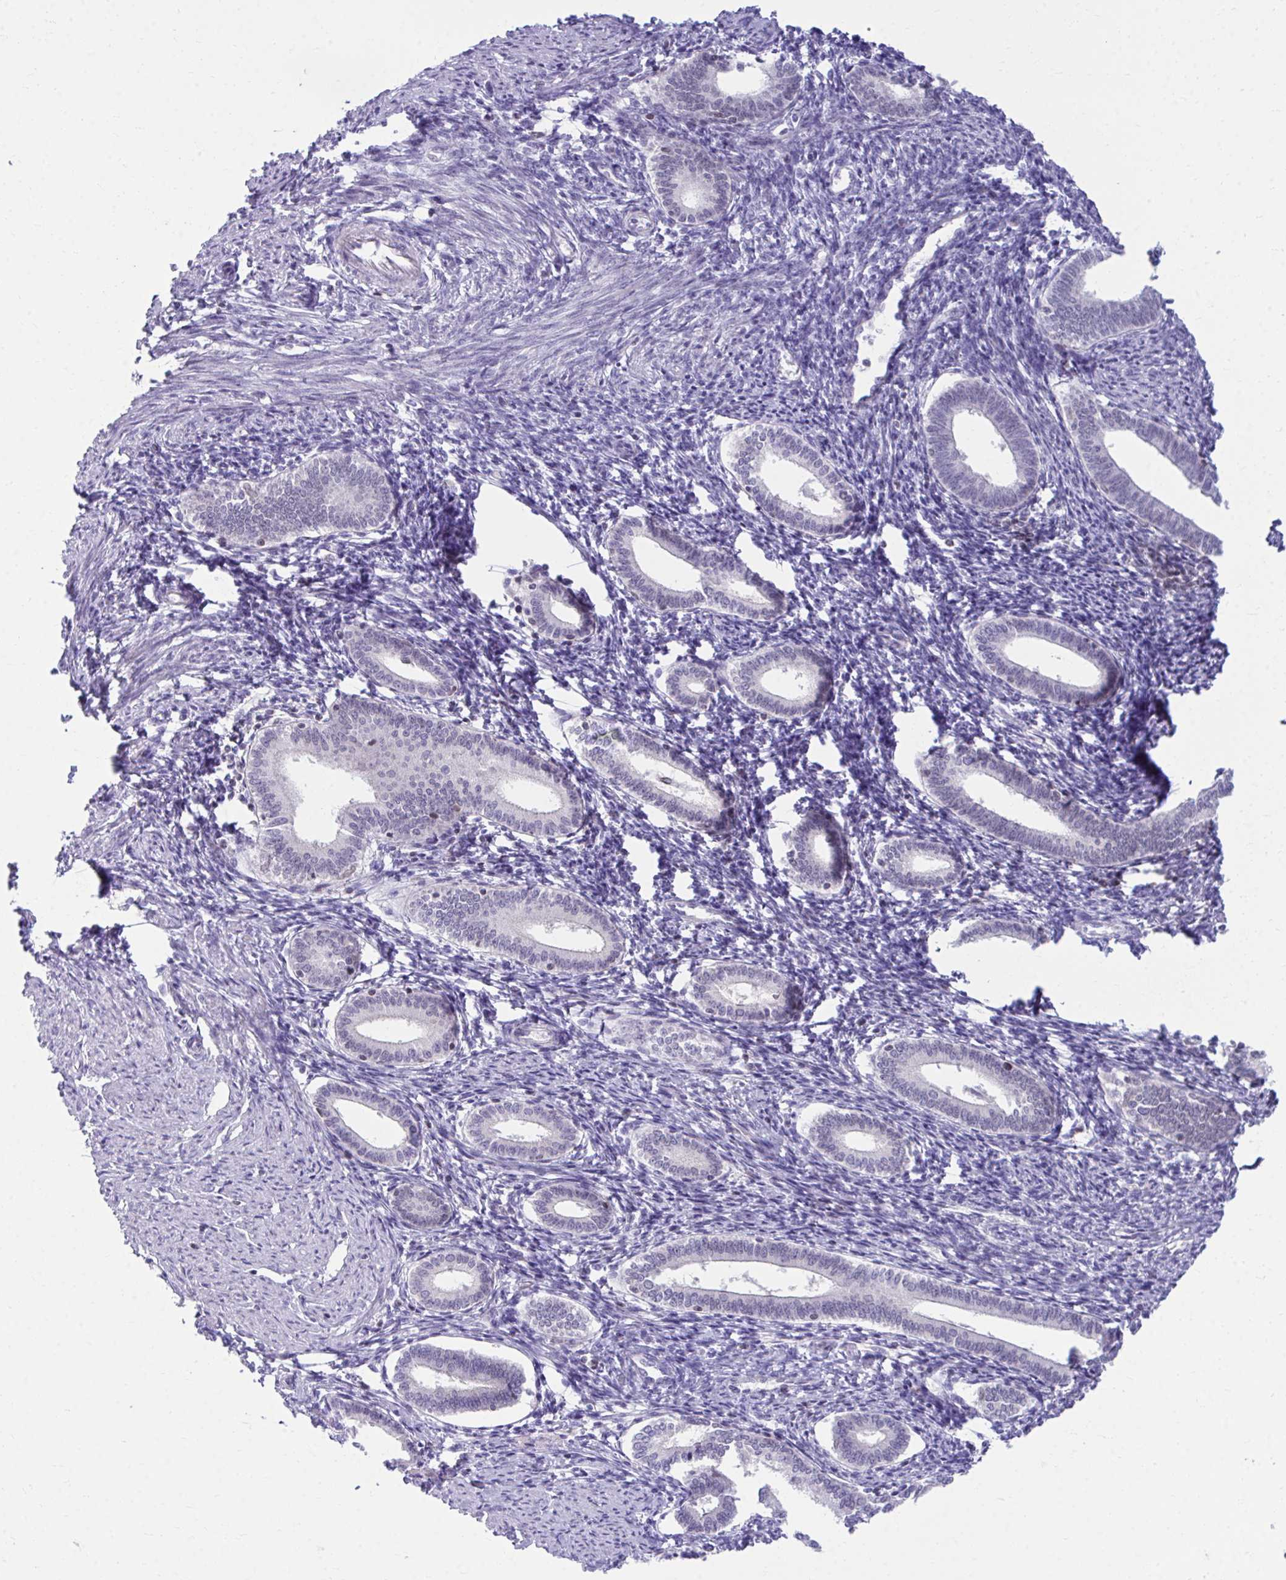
{"staining": {"intensity": "negative", "quantity": "none", "location": "none"}, "tissue": "endometrium", "cell_type": "Cells in endometrial stroma", "image_type": "normal", "snomed": [{"axis": "morphology", "description": "Normal tissue, NOS"}, {"axis": "topography", "description": "Endometrium"}], "caption": "Cells in endometrial stroma show no significant protein staining in unremarkable endometrium.", "gene": "OR7A5", "patient": {"sex": "female", "age": 41}}